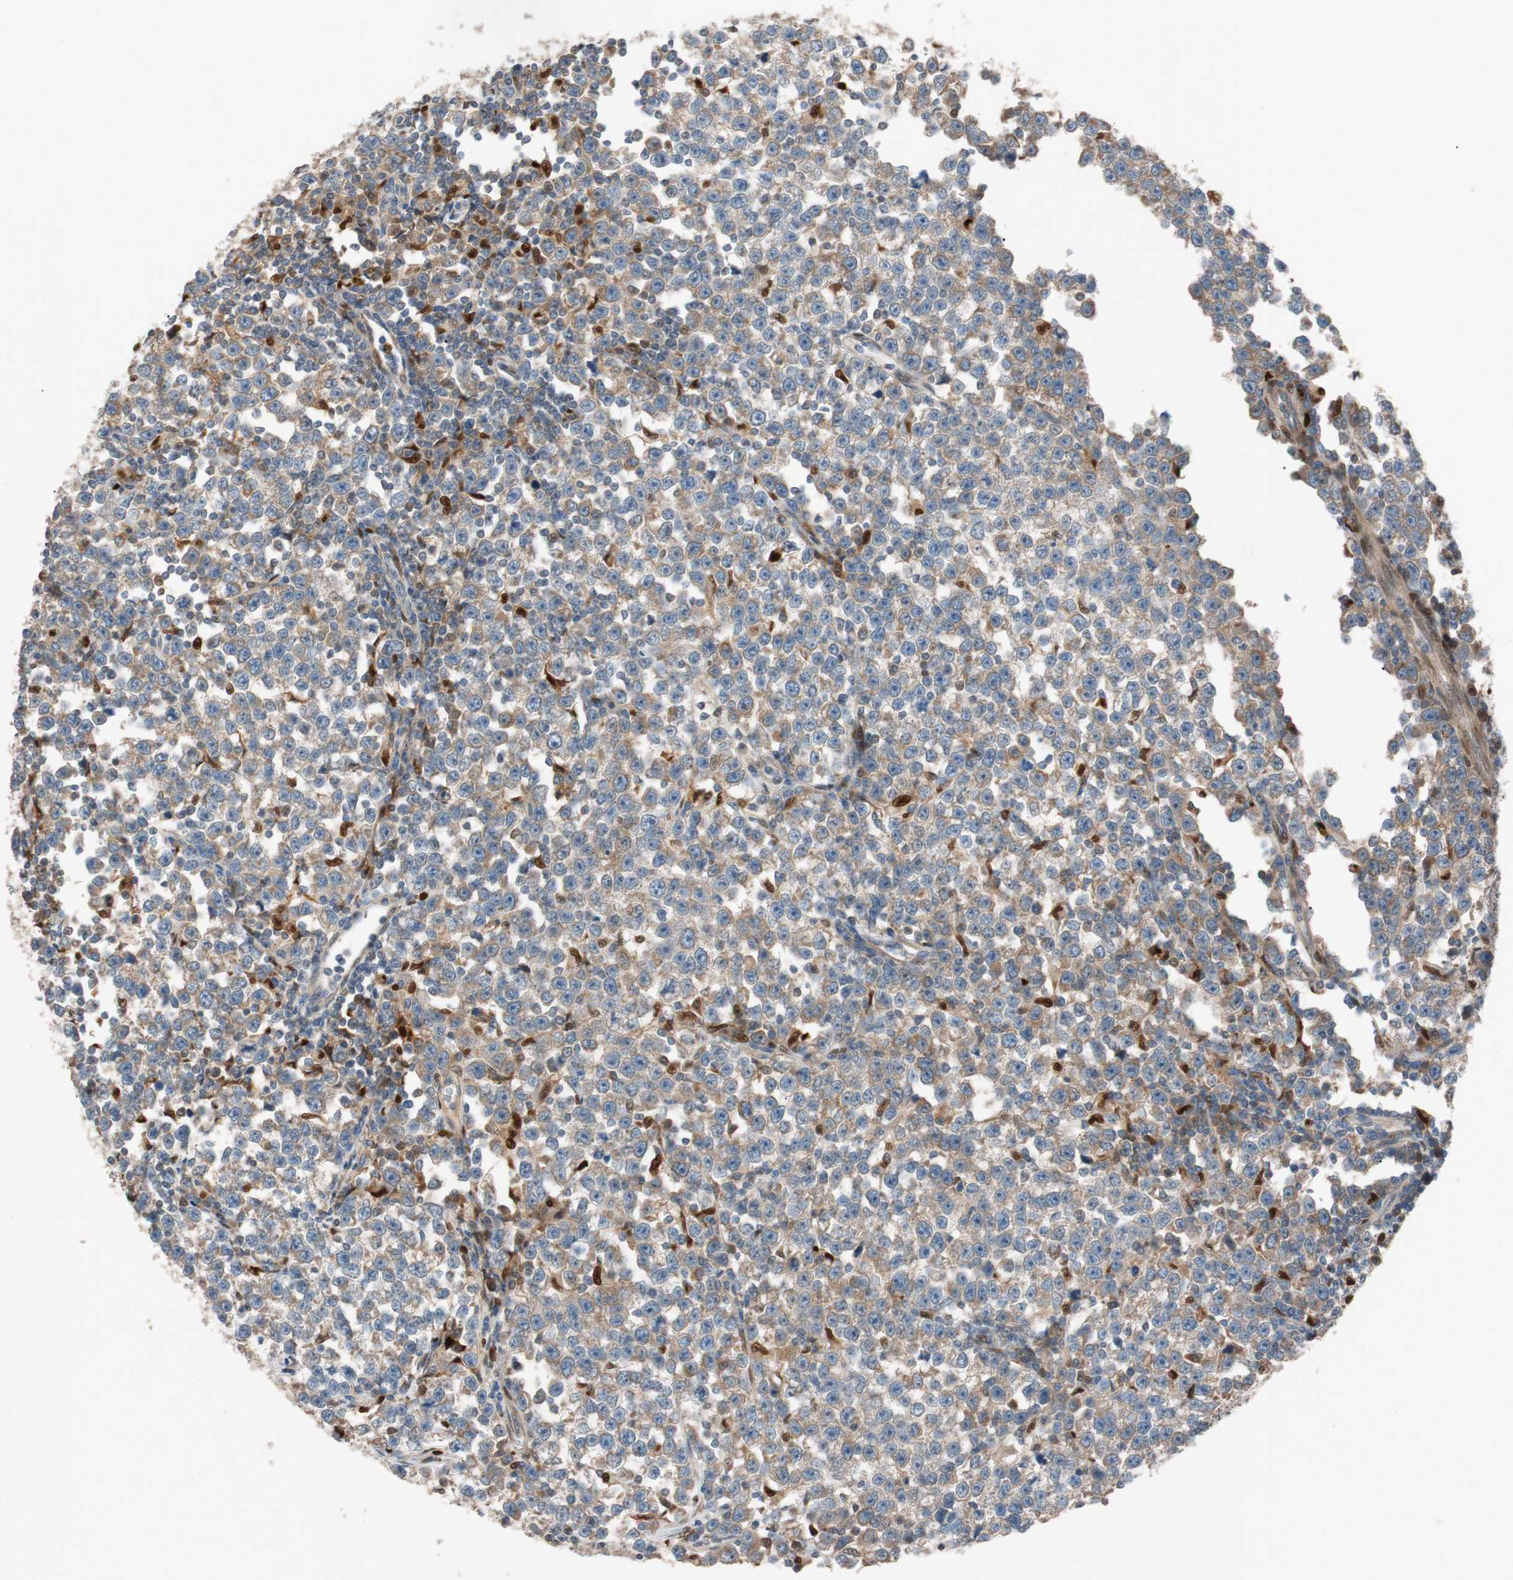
{"staining": {"intensity": "moderate", "quantity": ">75%", "location": "cytoplasmic/membranous"}, "tissue": "testis cancer", "cell_type": "Tumor cells", "image_type": "cancer", "snomed": [{"axis": "morphology", "description": "Seminoma, NOS"}, {"axis": "topography", "description": "Testis"}], "caption": "Immunohistochemistry (IHC) of human testis seminoma reveals medium levels of moderate cytoplasmic/membranous expression in about >75% of tumor cells.", "gene": "FAAH", "patient": {"sex": "male", "age": 43}}